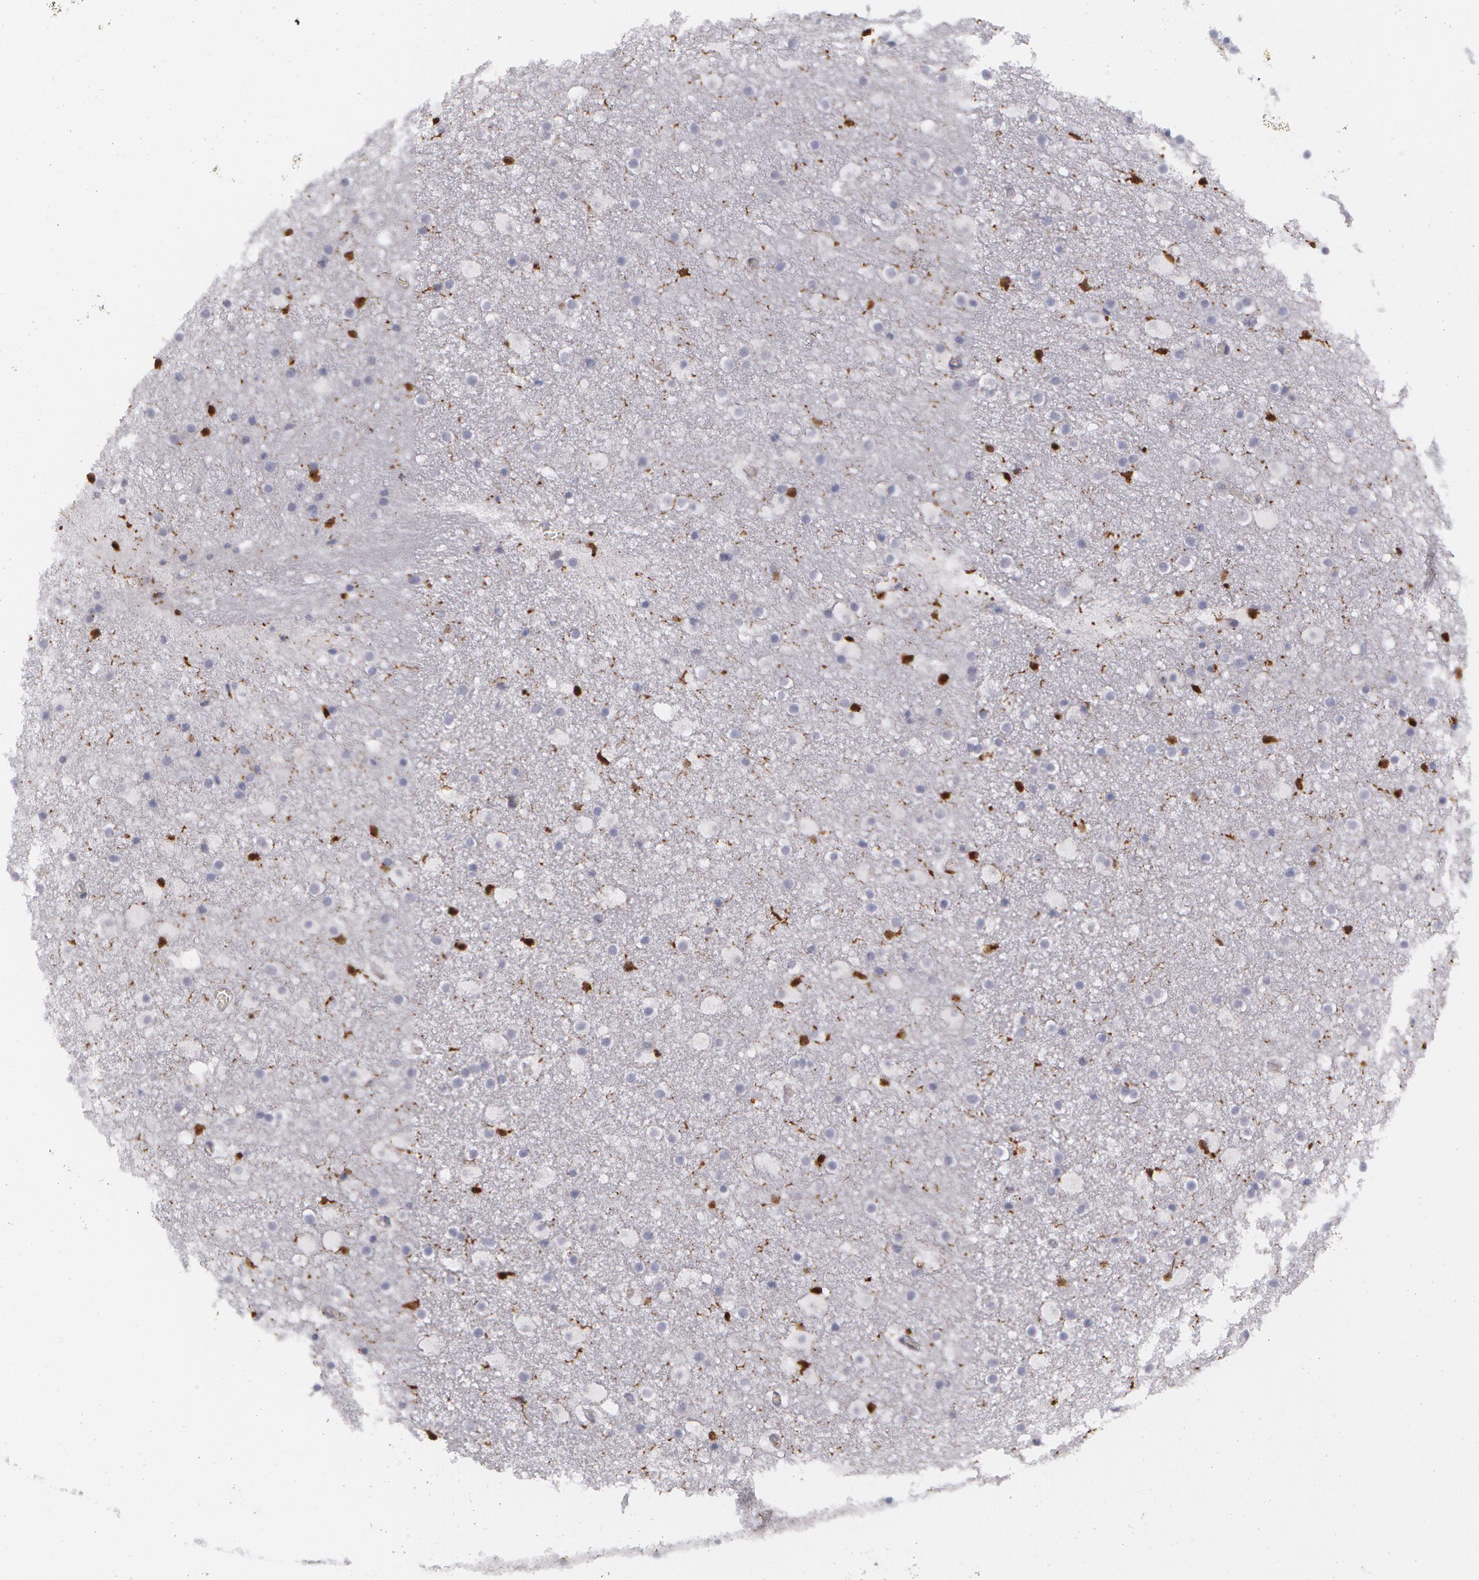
{"staining": {"intensity": "strong", "quantity": "<25%", "location": "cytoplasmic/membranous,nuclear"}, "tissue": "caudate", "cell_type": "Glial cells", "image_type": "normal", "snomed": [{"axis": "morphology", "description": "Normal tissue, NOS"}, {"axis": "topography", "description": "Lateral ventricle wall"}], "caption": "Immunohistochemical staining of benign caudate exhibits strong cytoplasmic/membranous,nuclear protein expression in approximately <25% of glial cells. The protein of interest is shown in brown color, while the nuclei are stained blue.", "gene": "SYK", "patient": {"sex": "male", "age": 45}}